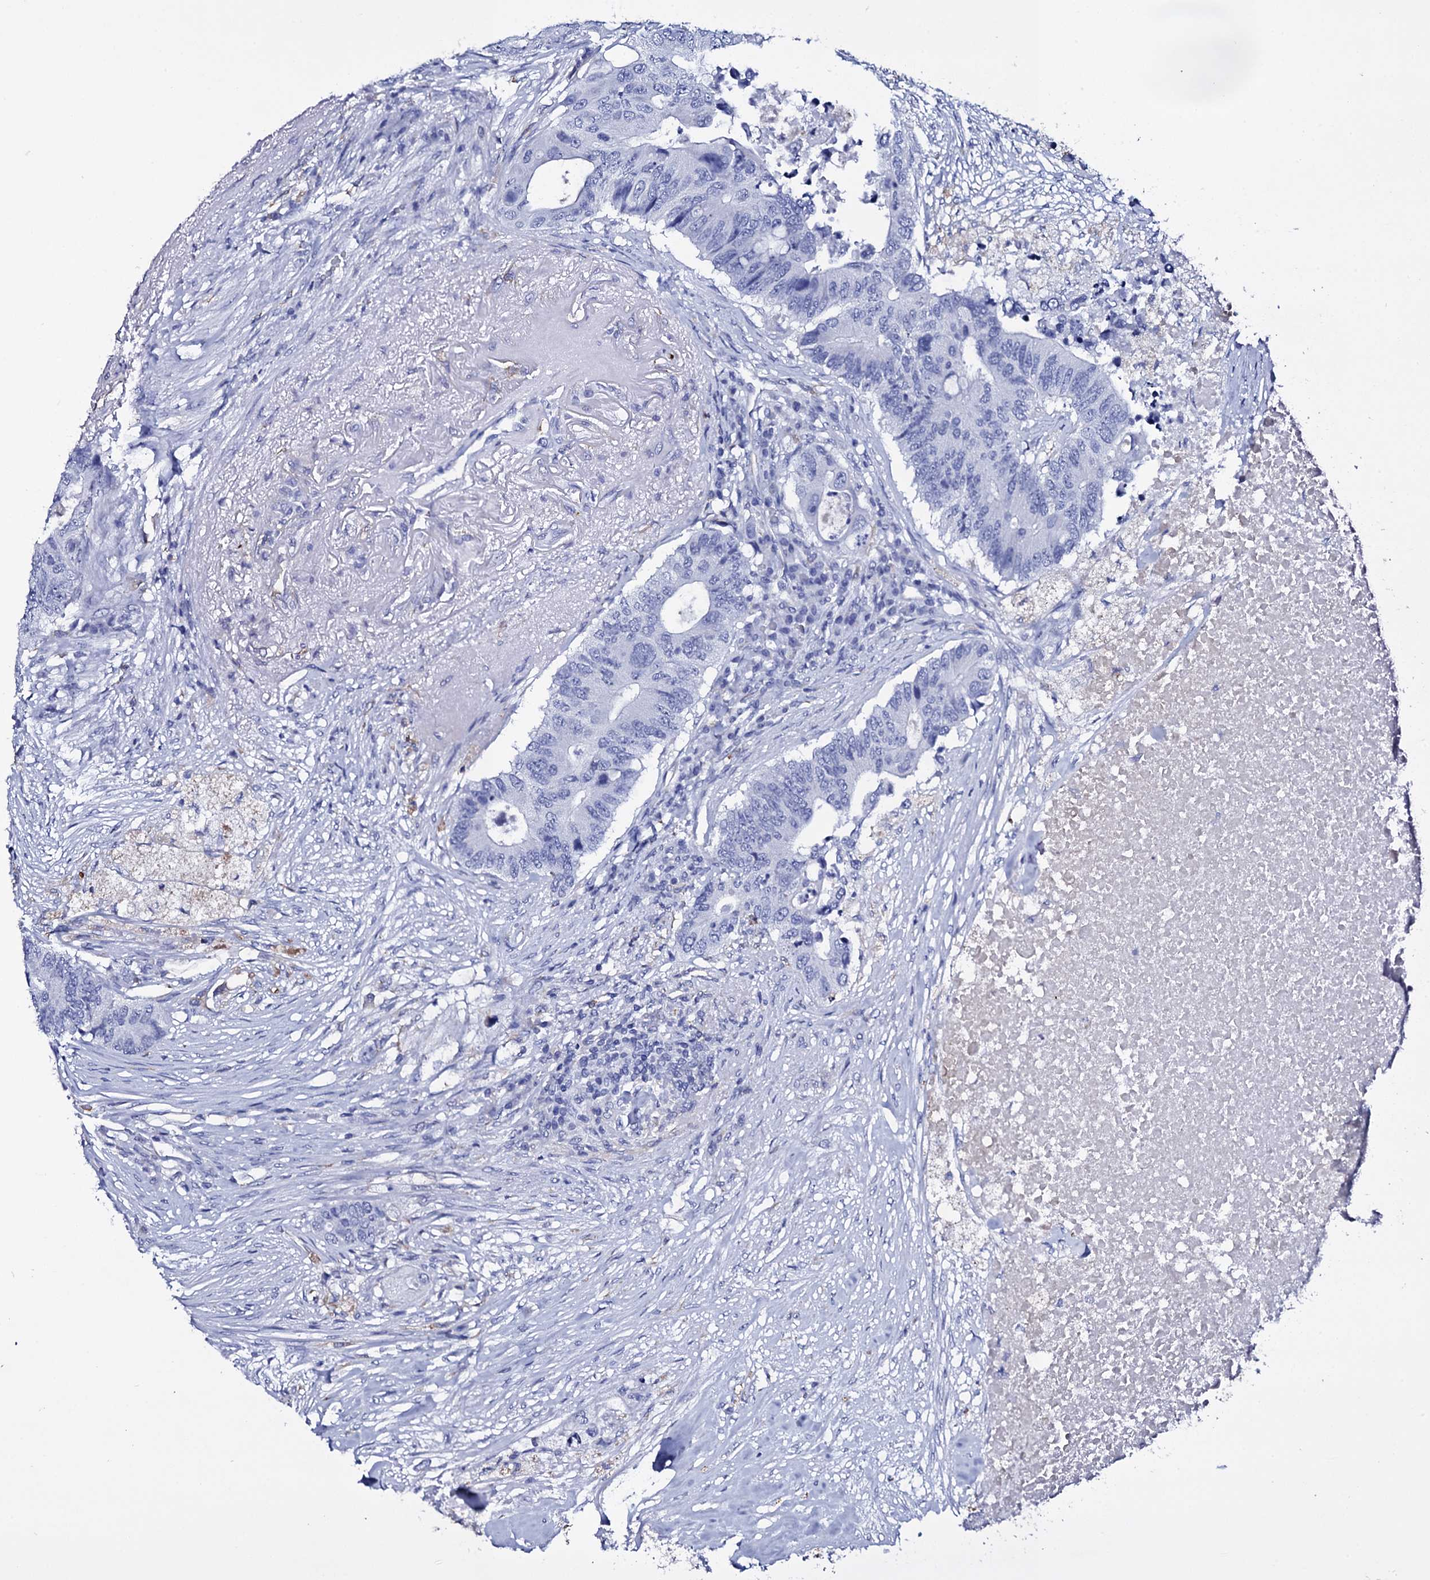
{"staining": {"intensity": "negative", "quantity": "none", "location": "none"}, "tissue": "colorectal cancer", "cell_type": "Tumor cells", "image_type": "cancer", "snomed": [{"axis": "morphology", "description": "Adenocarcinoma, NOS"}, {"axis": "topography", "description": "Colon"}], "caption": "IHC of human colorectal cancer (adenocarcinoma) shows no staining in tumor cells.", "gene": "ITPRID2", "patient": {"sex": "male", "age": 71}}